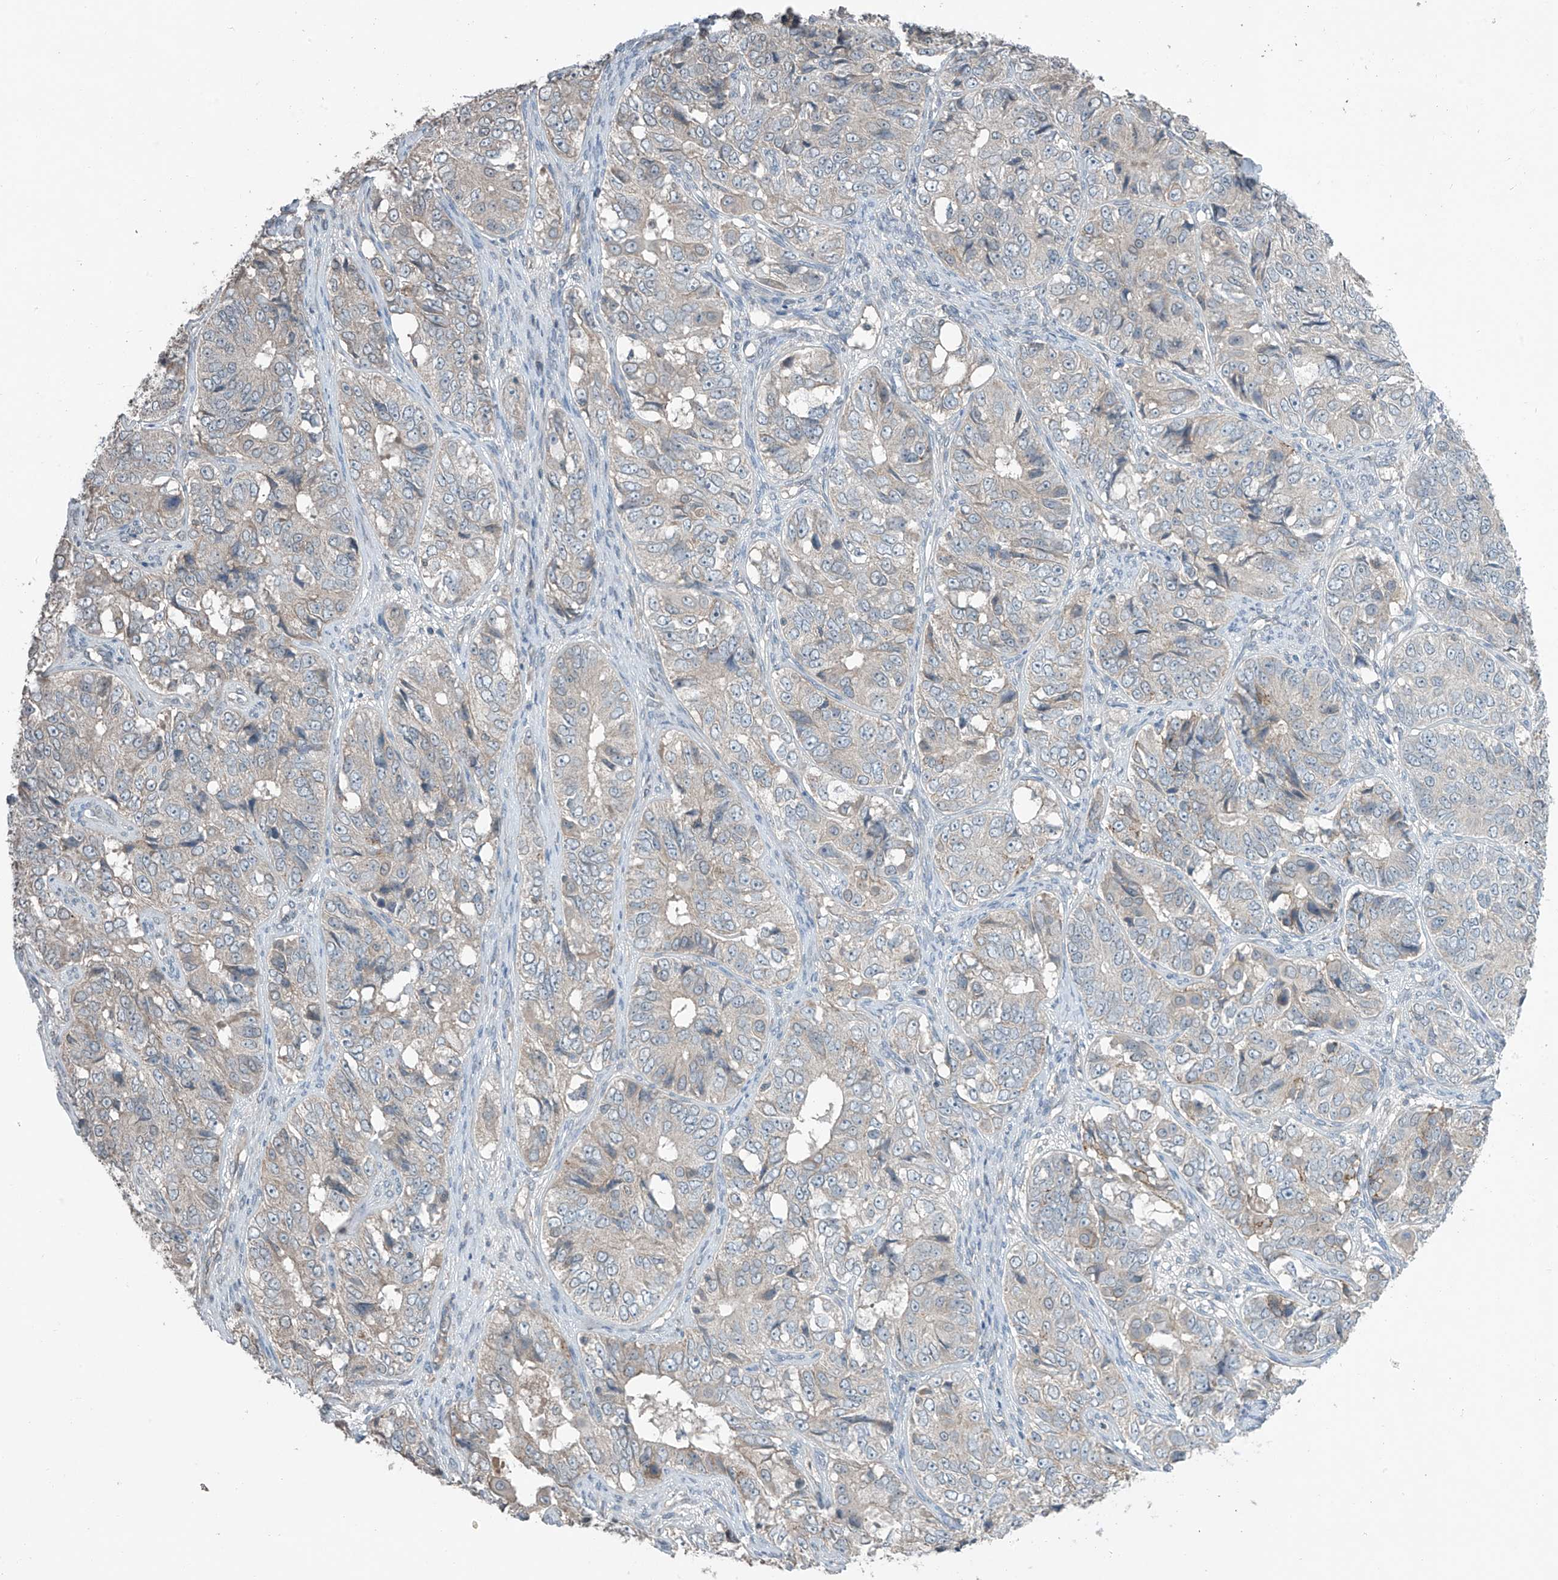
{"staining": {"intensity": "negative", "quantity": "none", "location": "none"}, "tissue": "ovarian cancer", "cell_type": "Tumor cells", "image_type": "cancer", "snomed": [{"axis": "morphology", "description": "Carcinoma, endometroid"}, {"axis": "topography", "description": "Ovary"}], "caption": "This photomicrograph is of ovarian endometroid carcinoma stained with immunohistochemistry (IHC) to label a protein in brown with the nuclei are counter-stained blue. There is no positivity in tumor cells.", "gene": "HOXA11", "patient": {"sex": "female", "age": 51}}